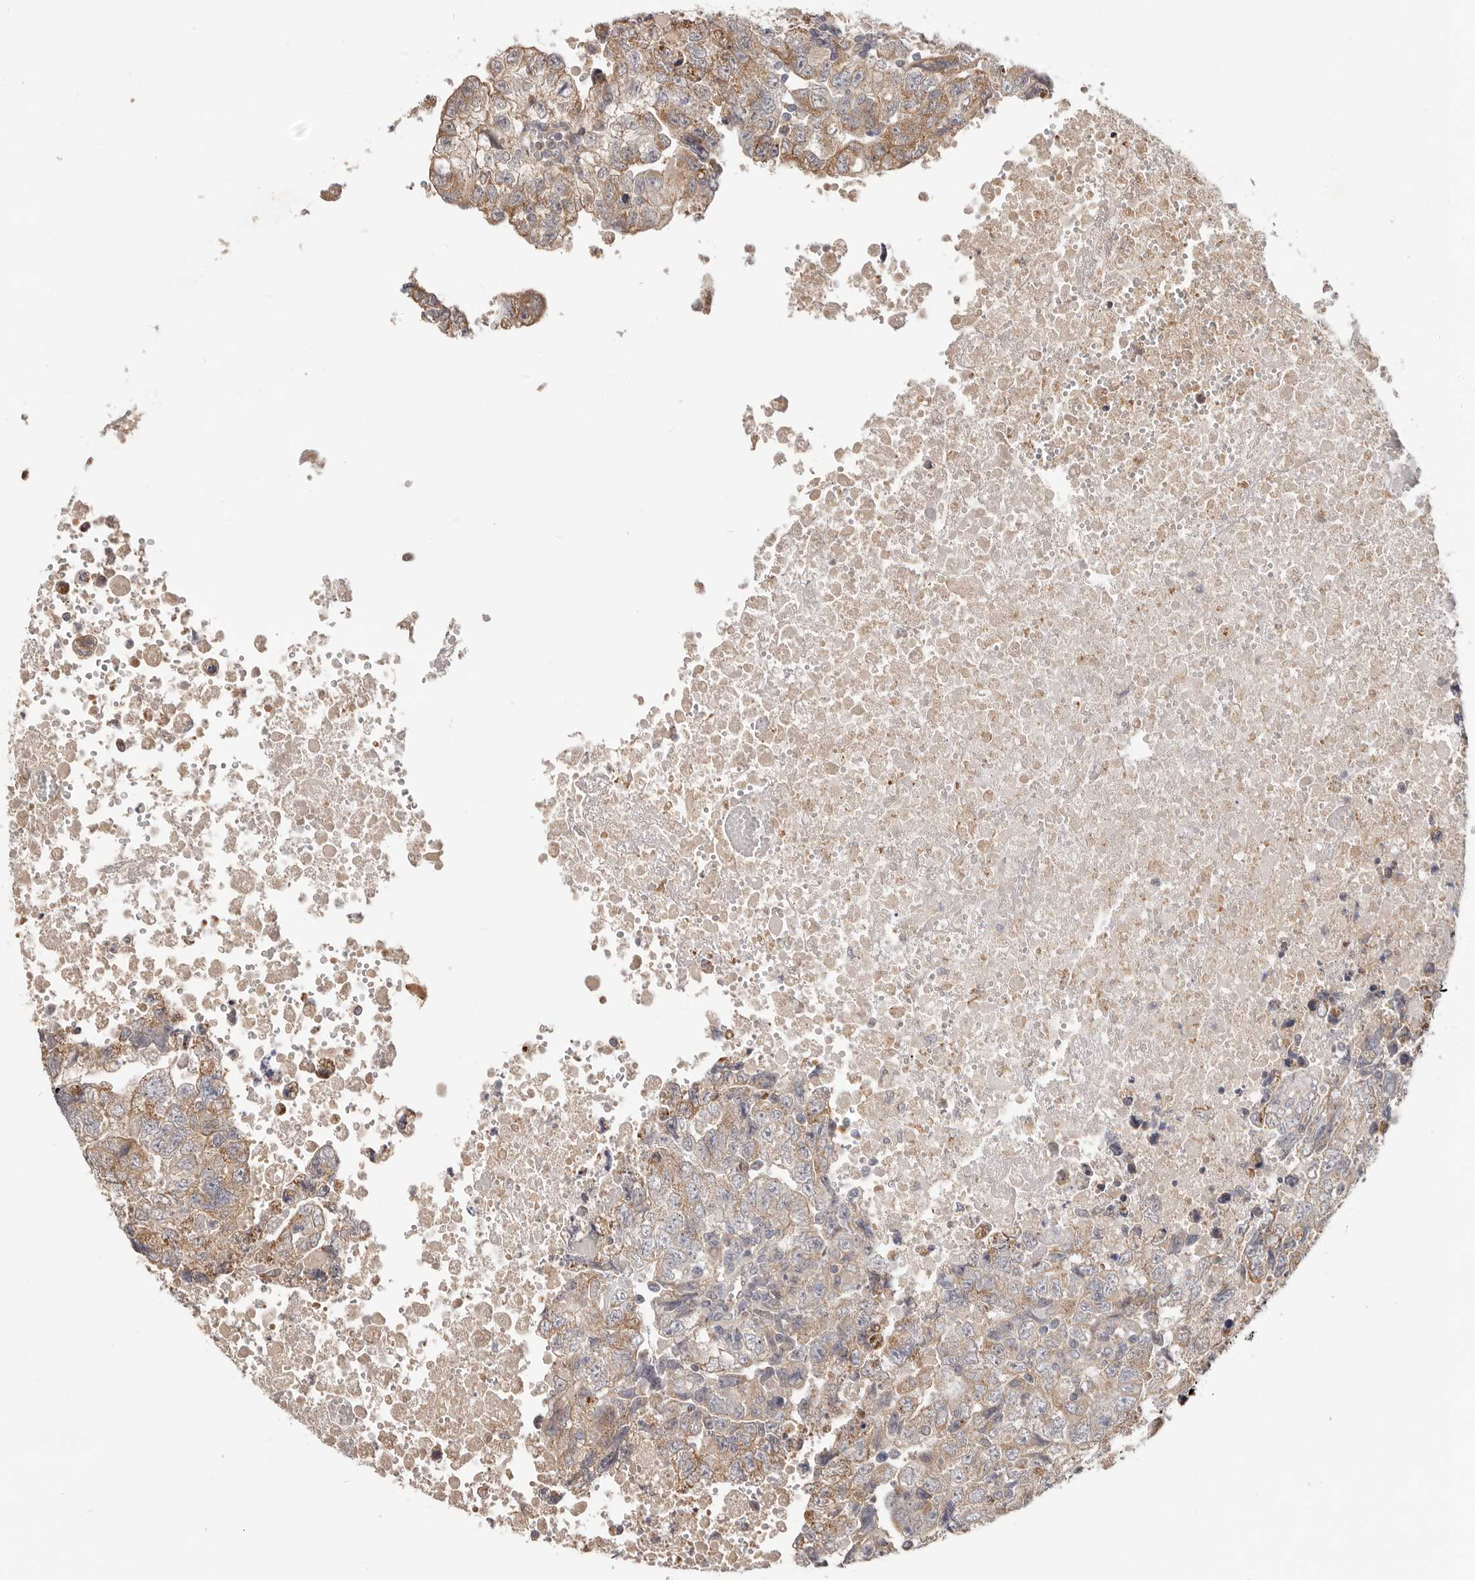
{"staining": {"intensity": "moderate", "quantity": "25%-75%", "location": "cytoplasmic/membranous"}, "tissue": "testis cancer", "cell_type": "Tumor cells", "image_type": "cancer", "snomed": [{"axis": "morphology", "description": "Carcinoma, Embryonal, NOS"}, {"axis": "topography", "description": "Testis"}], "caption": "Testis cancer stained with IHC shows moderate cytoplasmic/membranous expression in about 25%-75% of tumor cells.", "gene": "LRP6", "patient": {"sex": "male", "age": 37}}